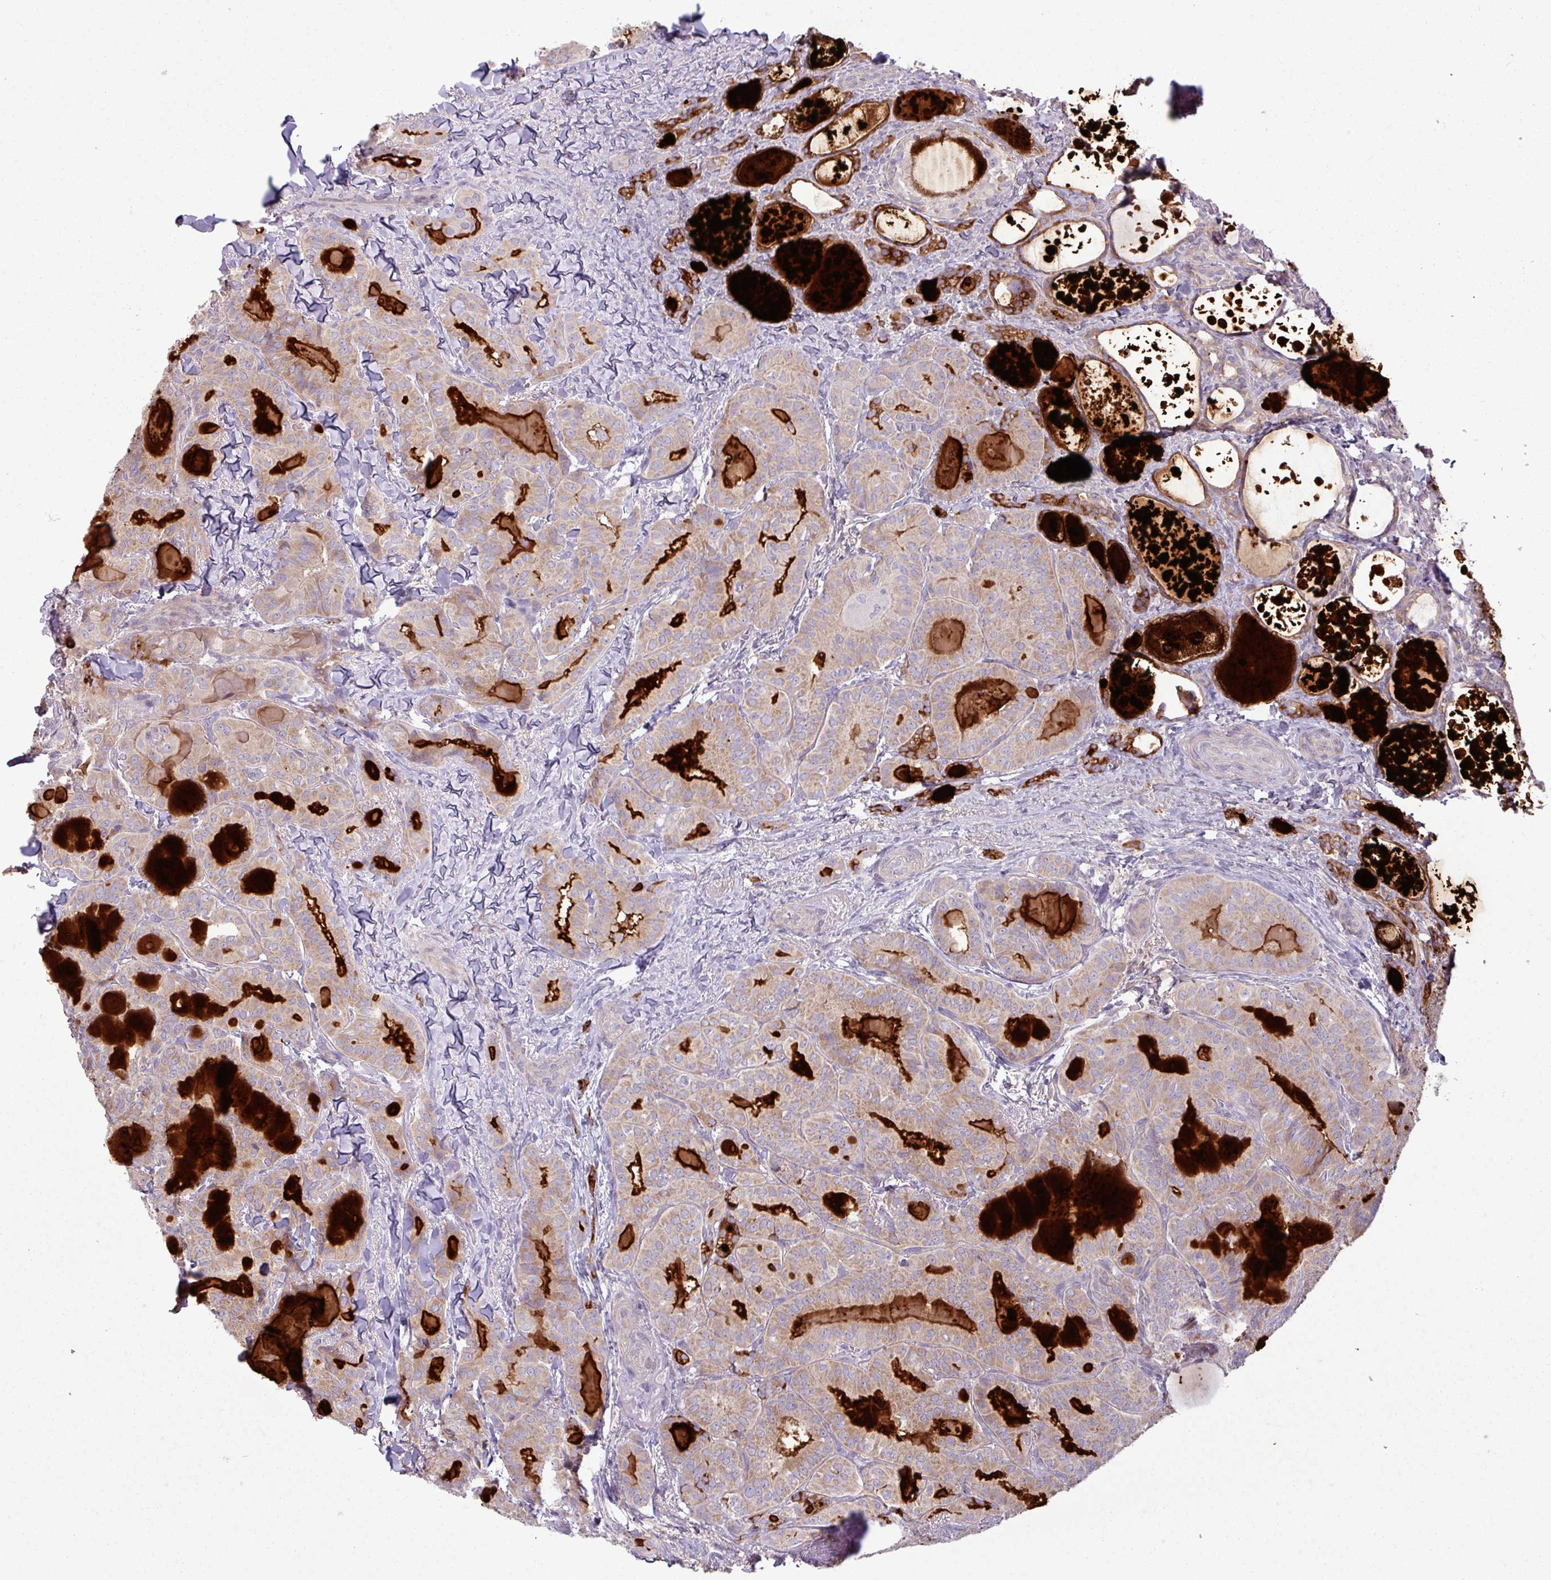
{"staining": {"intensity": "strong", "quantity": "<25%", "location": "cytoplasmic/membranous"}, "tissue": "thyroid cancer", "cell_type": "Tumor cells", "image_type": "cancer", "snomed": [{"axis": "morphology", "description": "Papillary adenocarcinoma, NOS"}, {"axis": "topography", "description": "Thyroid gland"}], "caption": "A histopathology image of thyroid cancer (papillary adenocarcinoma) stained for a protein displays strong cytoplasmic/membranous brown staining in tumor cells. (brown staining indicates protein expression, while blue staining denotes nuclei).", "gene": "C4B", "patient": {"sex": "female", "age": 68}}